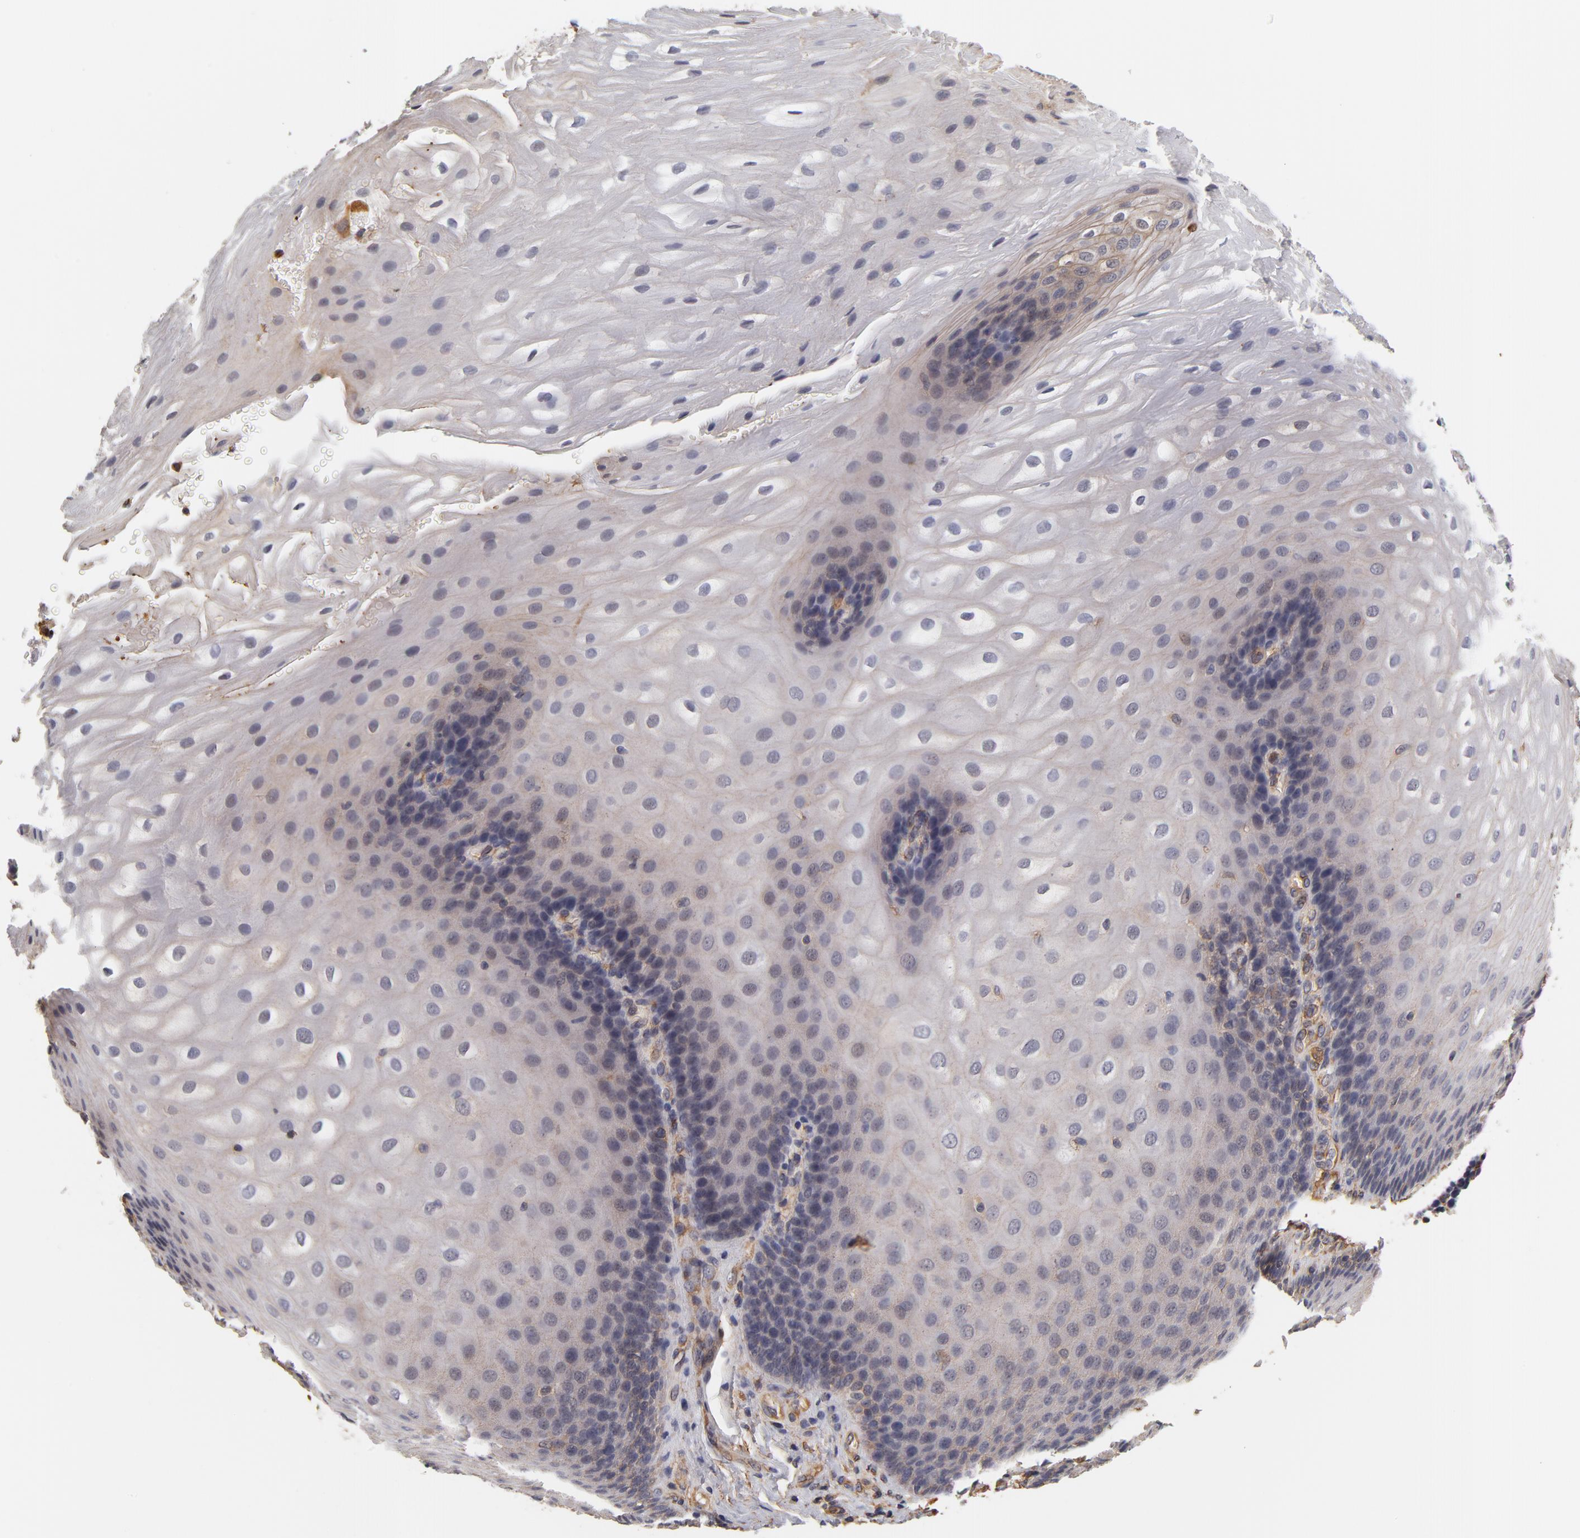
{"staining": {"intensity": "weak", "quantity": "<25%", "location": "cytoplasmic/membranous"}, "tissue": "esophagus", "cell_type": "Squamous epithelial cells", "image_type": "normal", "snomed": [{"axis": "morphology", "description": "Normal tissue, NOS"}, {"axis": "morphology", "description": "Adenocarcinoma, NOS"}, {"axis": "topography", "description": "Esophagus"}, {"axis": "topography", "description": "Stomach"}], "caption": "A histopathology image of esophagus stained for a protein displays no brown staining in squamous epithelial cells. (DAB (3,3'-diaminobenzidine) immunohistochemistry (IHC) with hematoxylin counter stain).", "gene": "FCMR", "patient": {"sex": "male", "age": 62}}